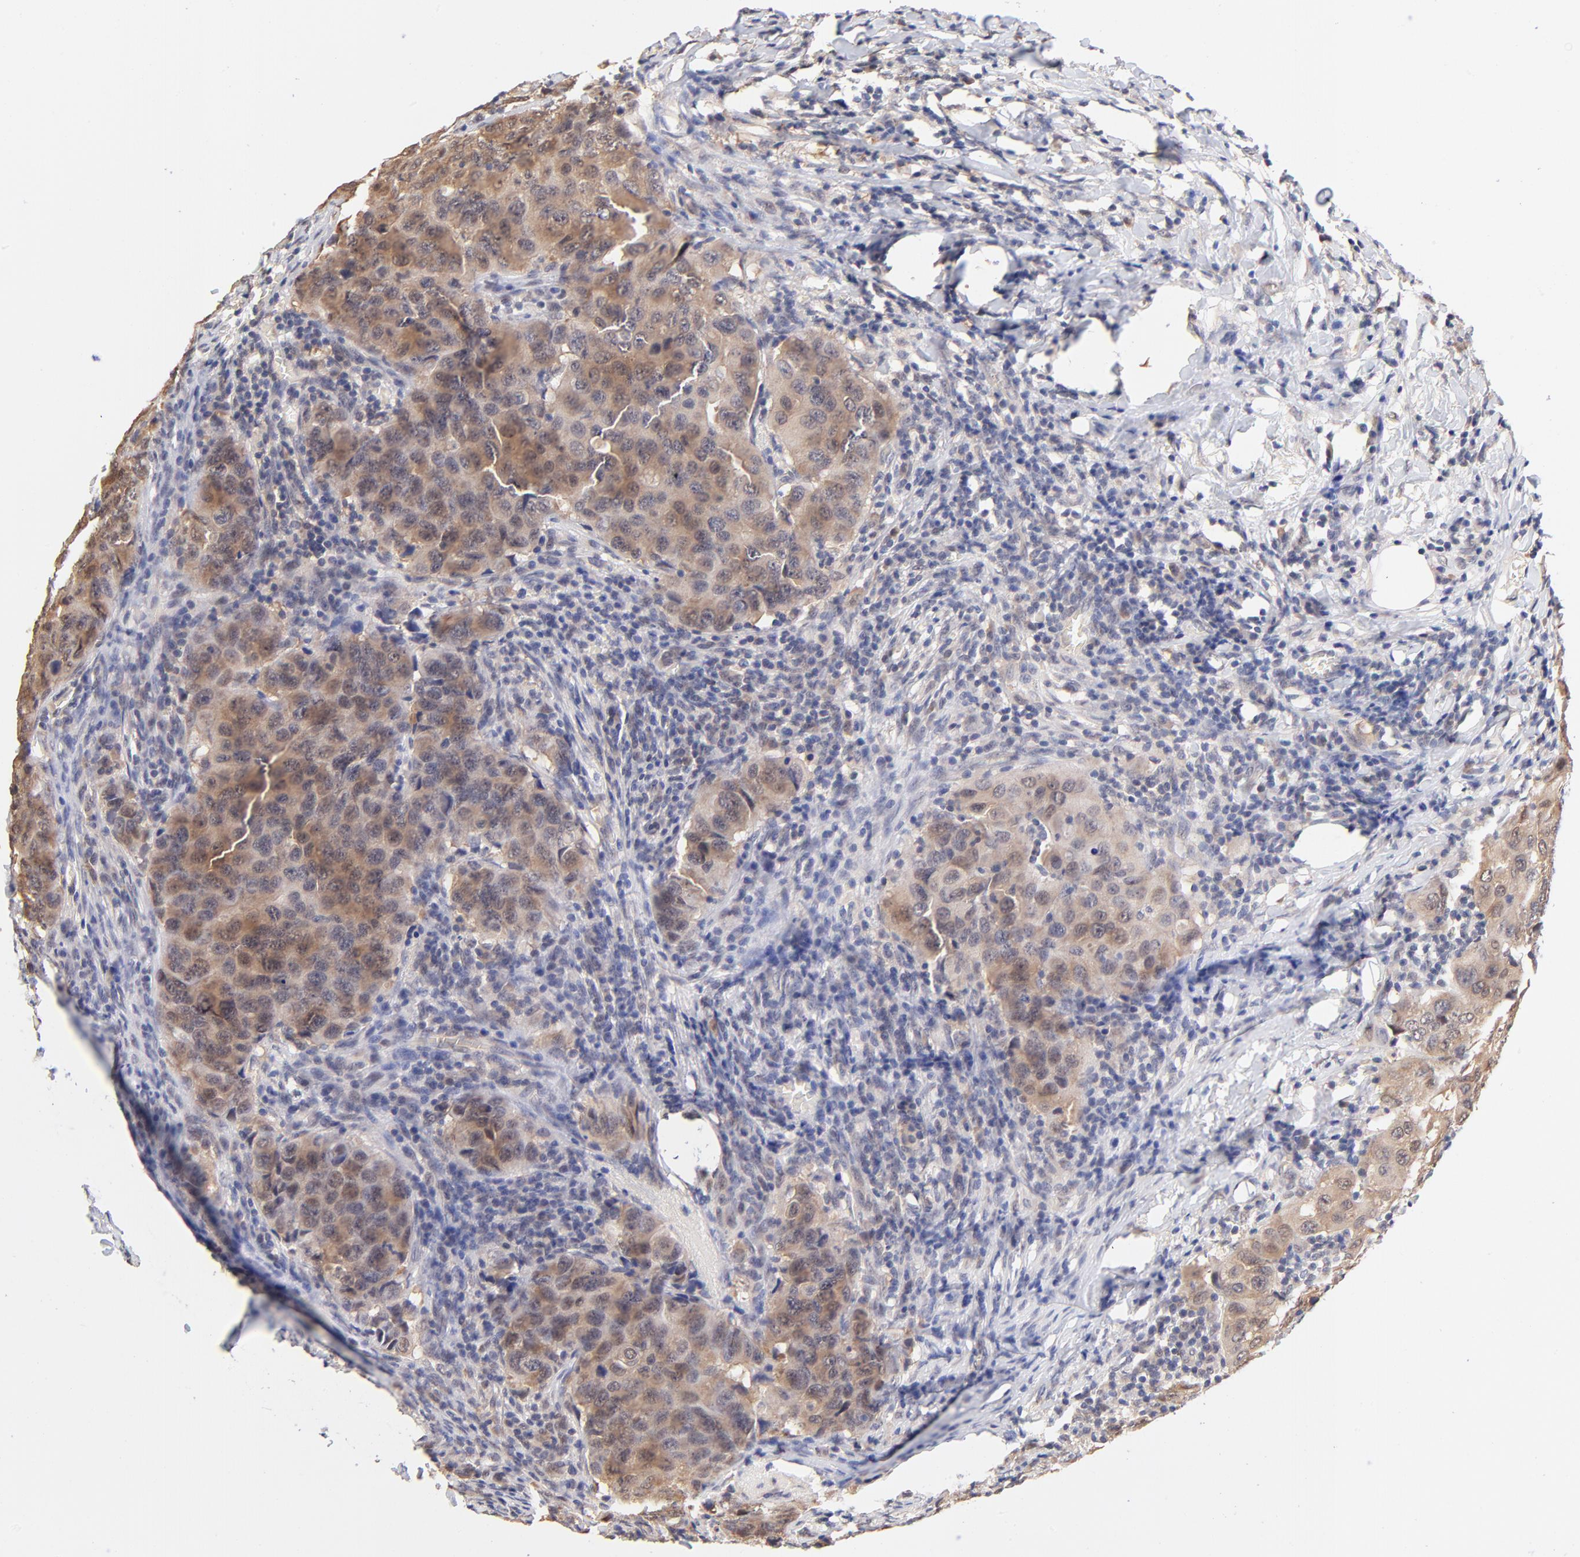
{"staining": {"intensity": "moderate", "quantity": "25%-75%", "location": "cytoplasmic/membranous"}, "tissue": "breast cancer", "cell_type": "Tumor cells", "image_type": "cancer", "snomed": [{"axis": "morphology", "description": "Duct carcinoma"}, {"axis": "topography", "description": "Breast"}], "caption": "This histopathology image demonstrates breast cancer stained with IHC to label a protein in brown. The cytoplasmic/membranous of tumor cells show moderate positivity for the protein. Nuclei are counter-stained blue.", "gene": "TXNL1", "patient": {"sex": "female", "age": 54}}